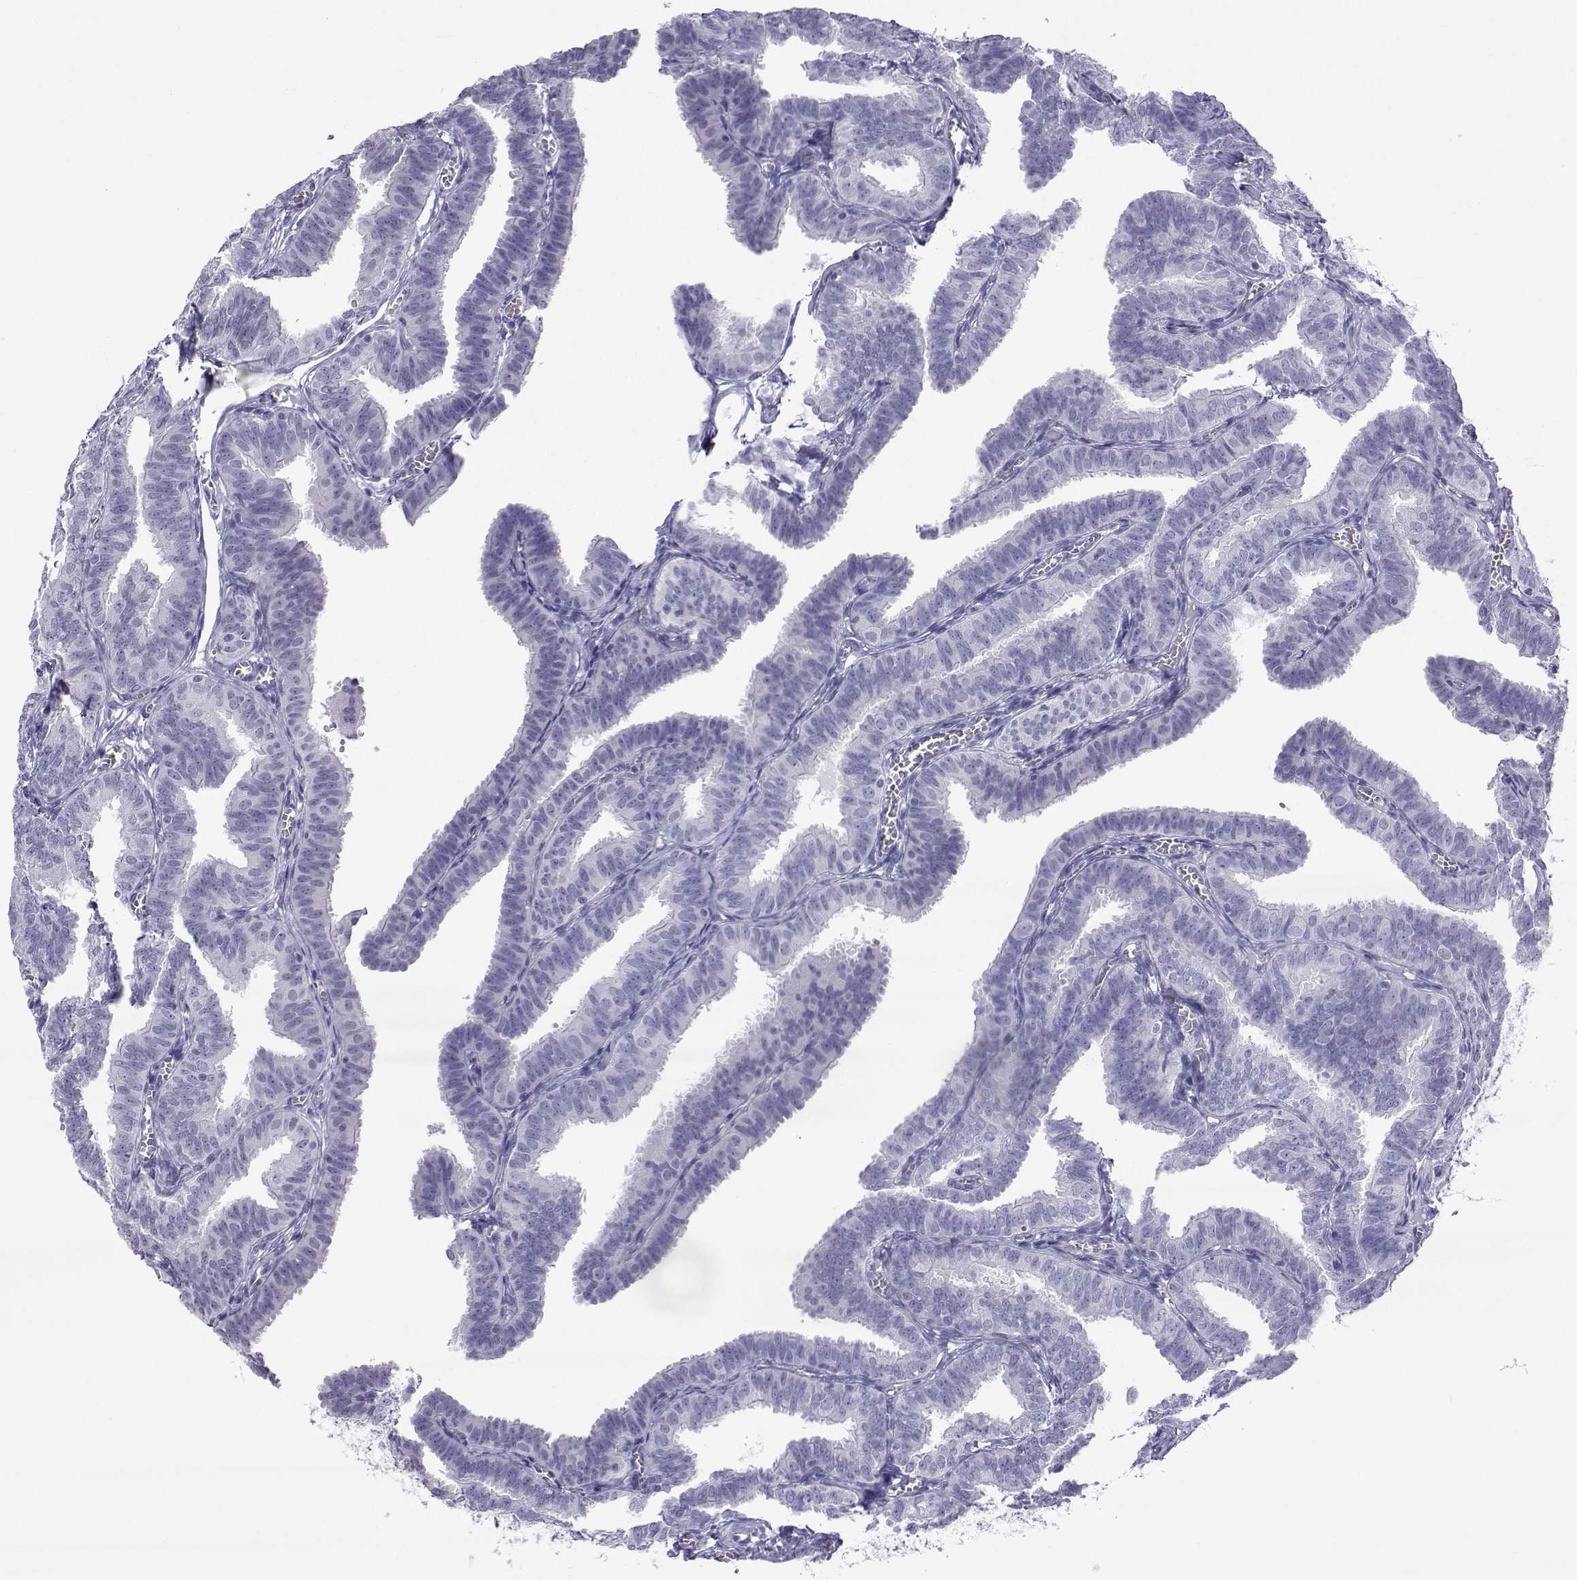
{"staining": {"intensity": "negative", "quantity": "none", "location": "none"}, "tissue": "fallopian tube", "cell_type": "Glandular cells", "image_type": "normal", "snomed": [{"axis": "morphology", "description": "Normal tissue, NOS"}, {"axis": "topography", "description": "Fallopian tube"}], "caption": "A micrograph of fallopian tube stained for a protein shows no brown staining in glandular cells.", "gene": "ACTL7A", "patient": {"sex": "female", "age": 25}}